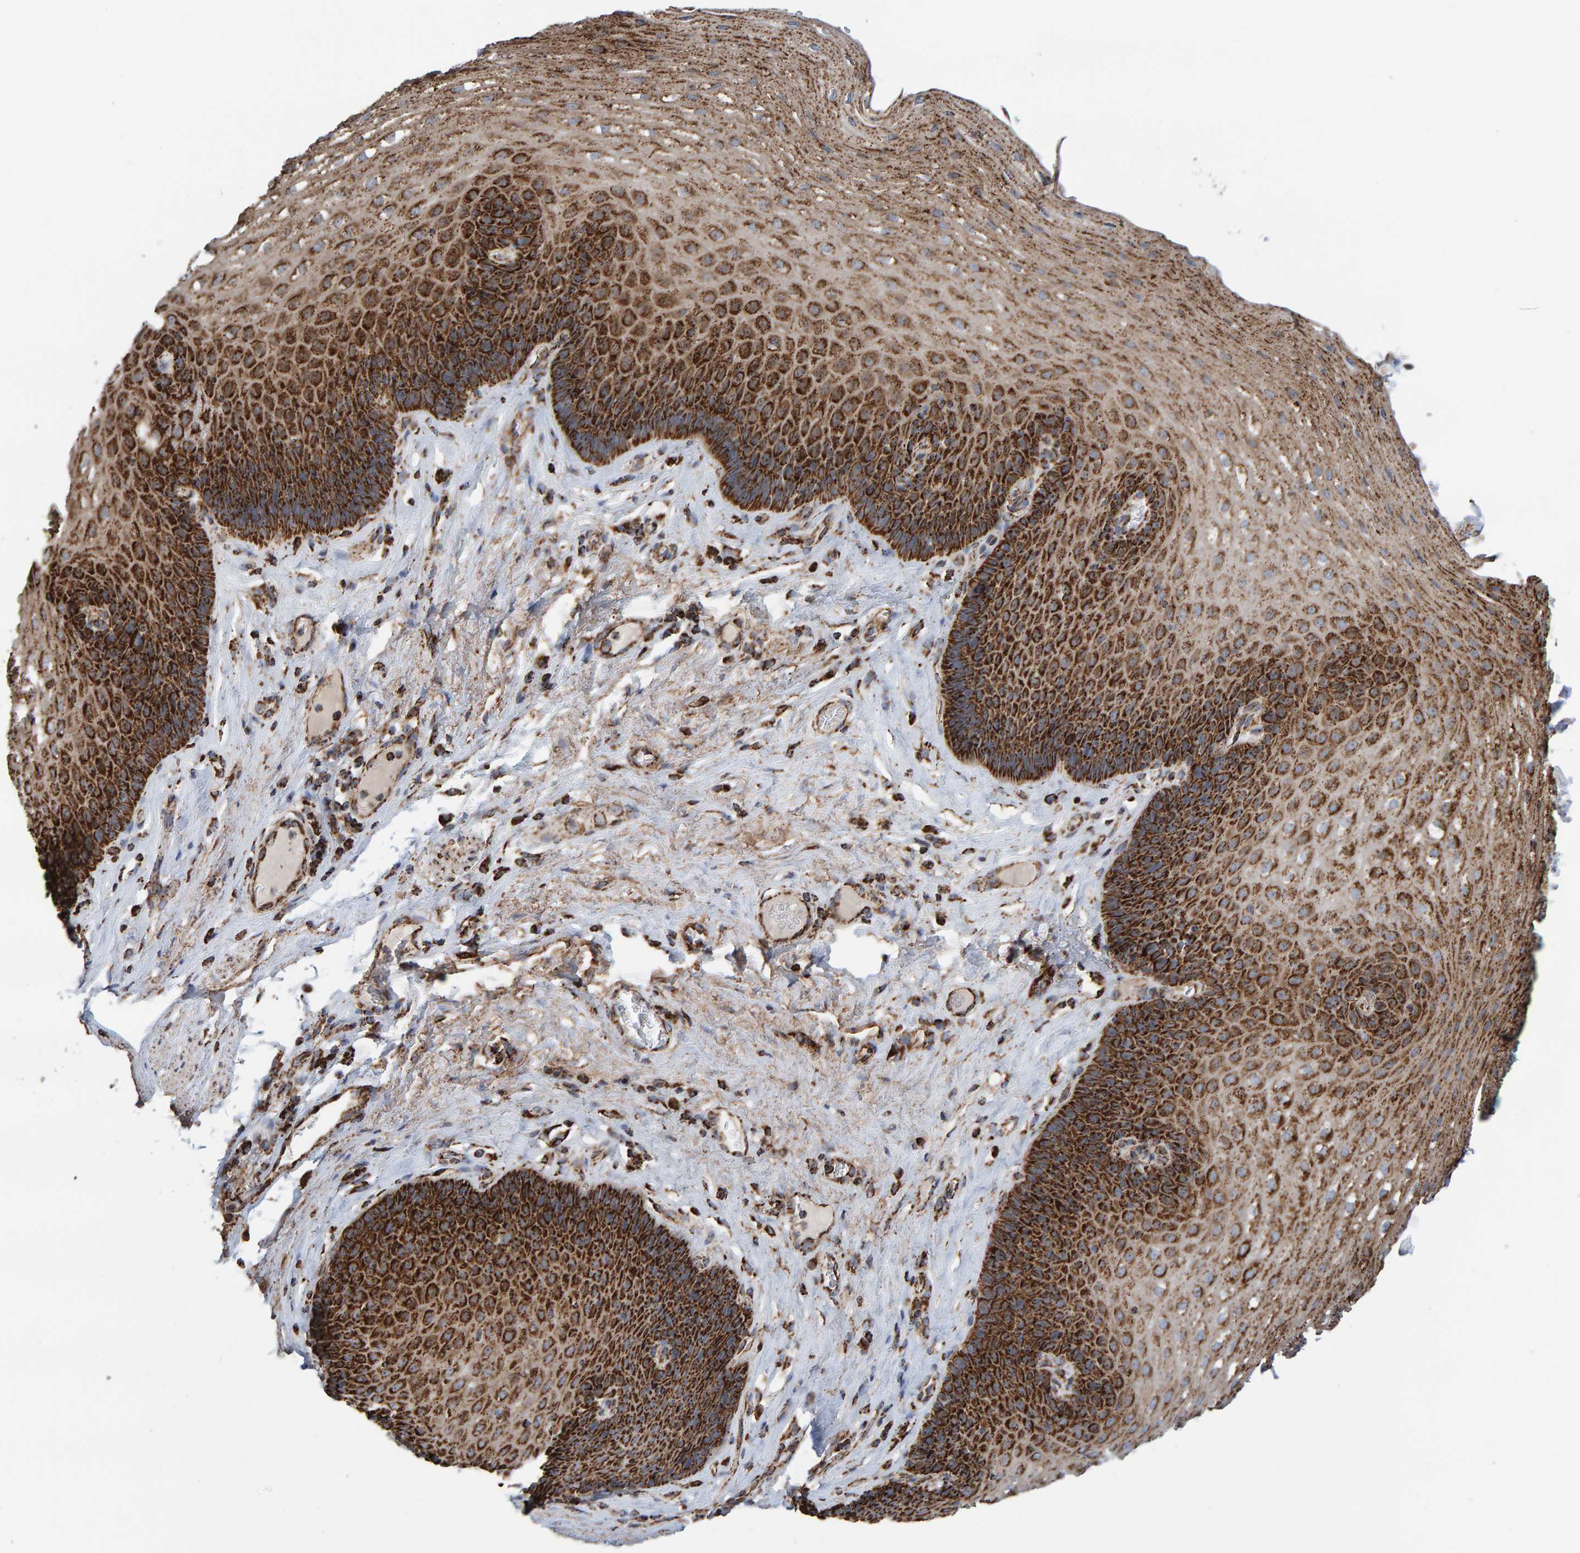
{"staining": {"intensity": "strong", "quantity": "25%-75%", "location": "cytoplasmic/membranous"}, "tissue": "esophagus", "cell_type": "Squamous epithelial cells", "image_type": "normal", "snomed": [{"axis": "morphology", "description": "Normal tissue, NOS"}, {"axis": "topography", "description": "Esophagus"}], "caption": "Protein expression analysis of unremarkable esophagus exhibits strong cytoplasmic/membranous positivity in approximately 25%-75% of squamous epithelial cells.", "gene": "MRPL45", "patient": {"sex": "female", "age": 66}}